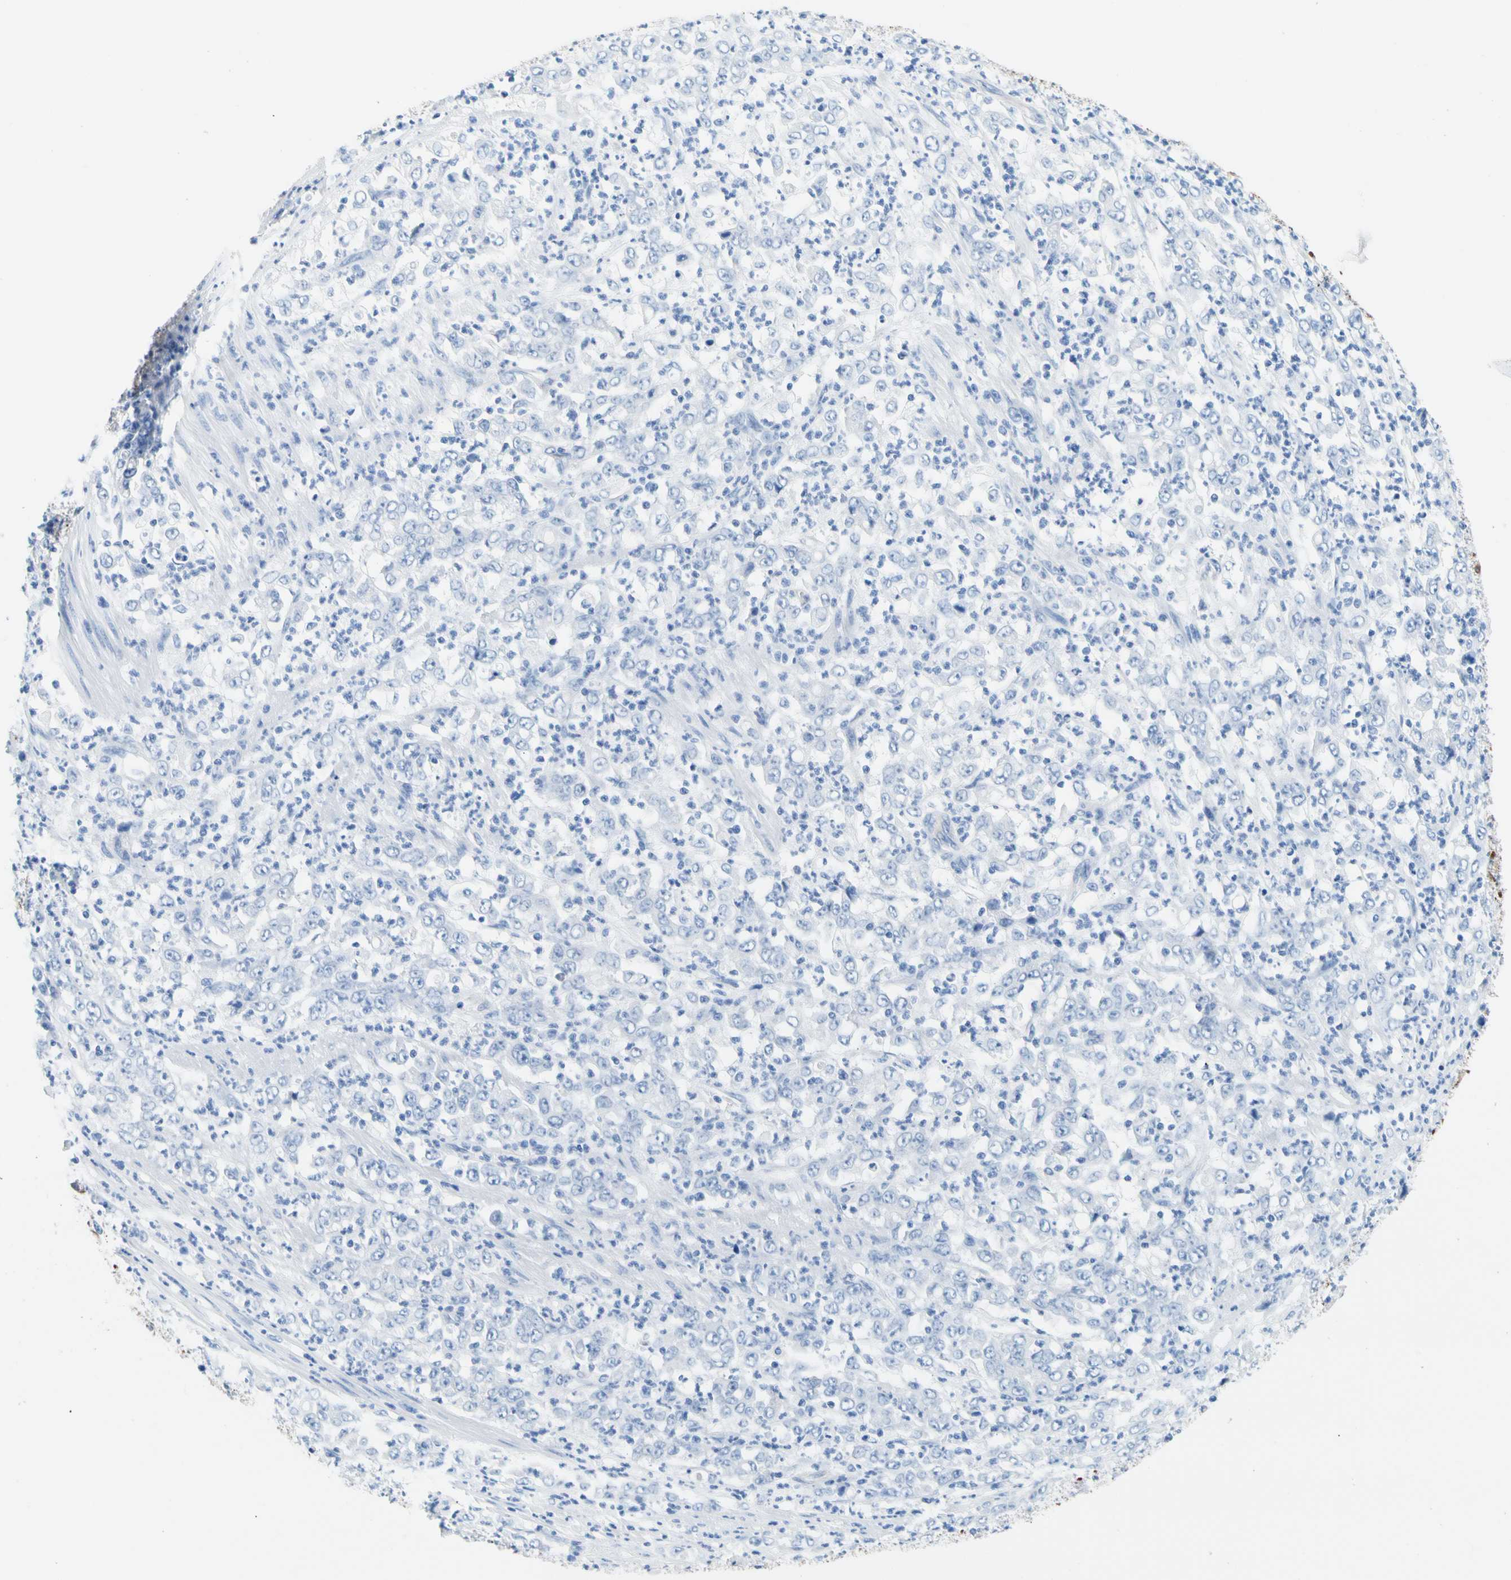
{"staining": {"intensity": "negative", "quantity": "none", "location": "none"}, "tissue": "stomach cancer", "cell_type": "Tumor cells", "image_type": "cancer", "snomed": [{"axis": "morphology", "description": "Adenocarcinoma, NOS"}, {"axis": "topography", "description": "Stomach, lower"}], "caption": "Immunohistochemical staining of human stomach cancer exhibits no significant positivity in tumor cells.", "gene": "CEL", "patient": {"sex": "female", "age": 71}}